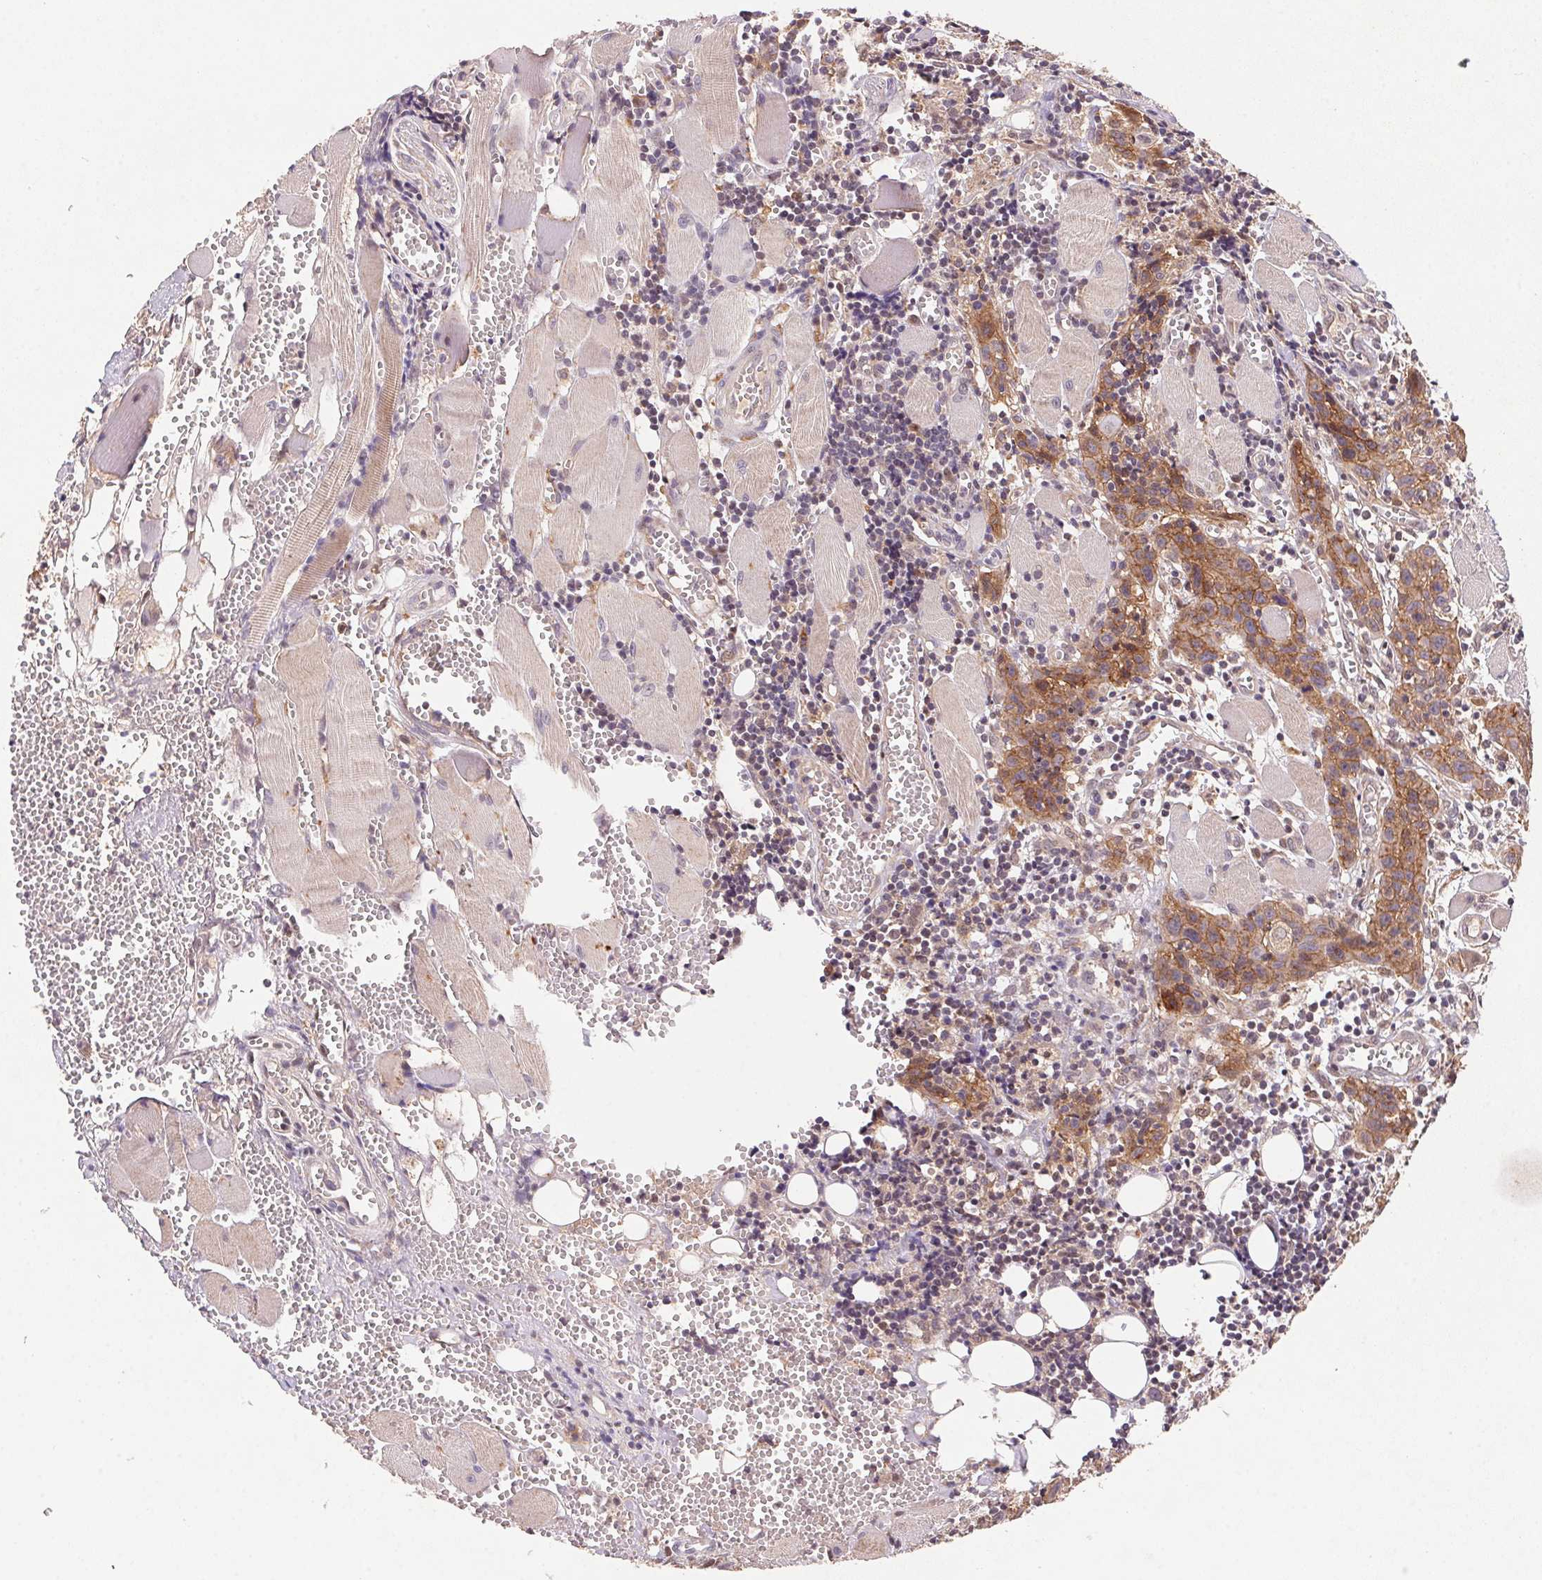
{"staining": {"intensity": "moderate", "quantity": "25%-75%", "location": "cytoplasmic/membranous"}, "tissue": "head and neck cancer", "cell_type": "Tumor cells", "image_type": "cancer", "snomed": [{"axis": "morphology", "description": "Squamous cell carcinoma, NOS"}, {"axis": "topography", "description": "Oral tissue"}, {"axis": "topography", "description": "Head-Neck"}], "caption": "A brown stain highlights moderate cytoplasmic/membranous expression of a protein in human head and neck cancer (squamous cell carcinoma) tumor cells.", "gene": "SLC52A2", "patient": {"sex": "male", "age": 58}}